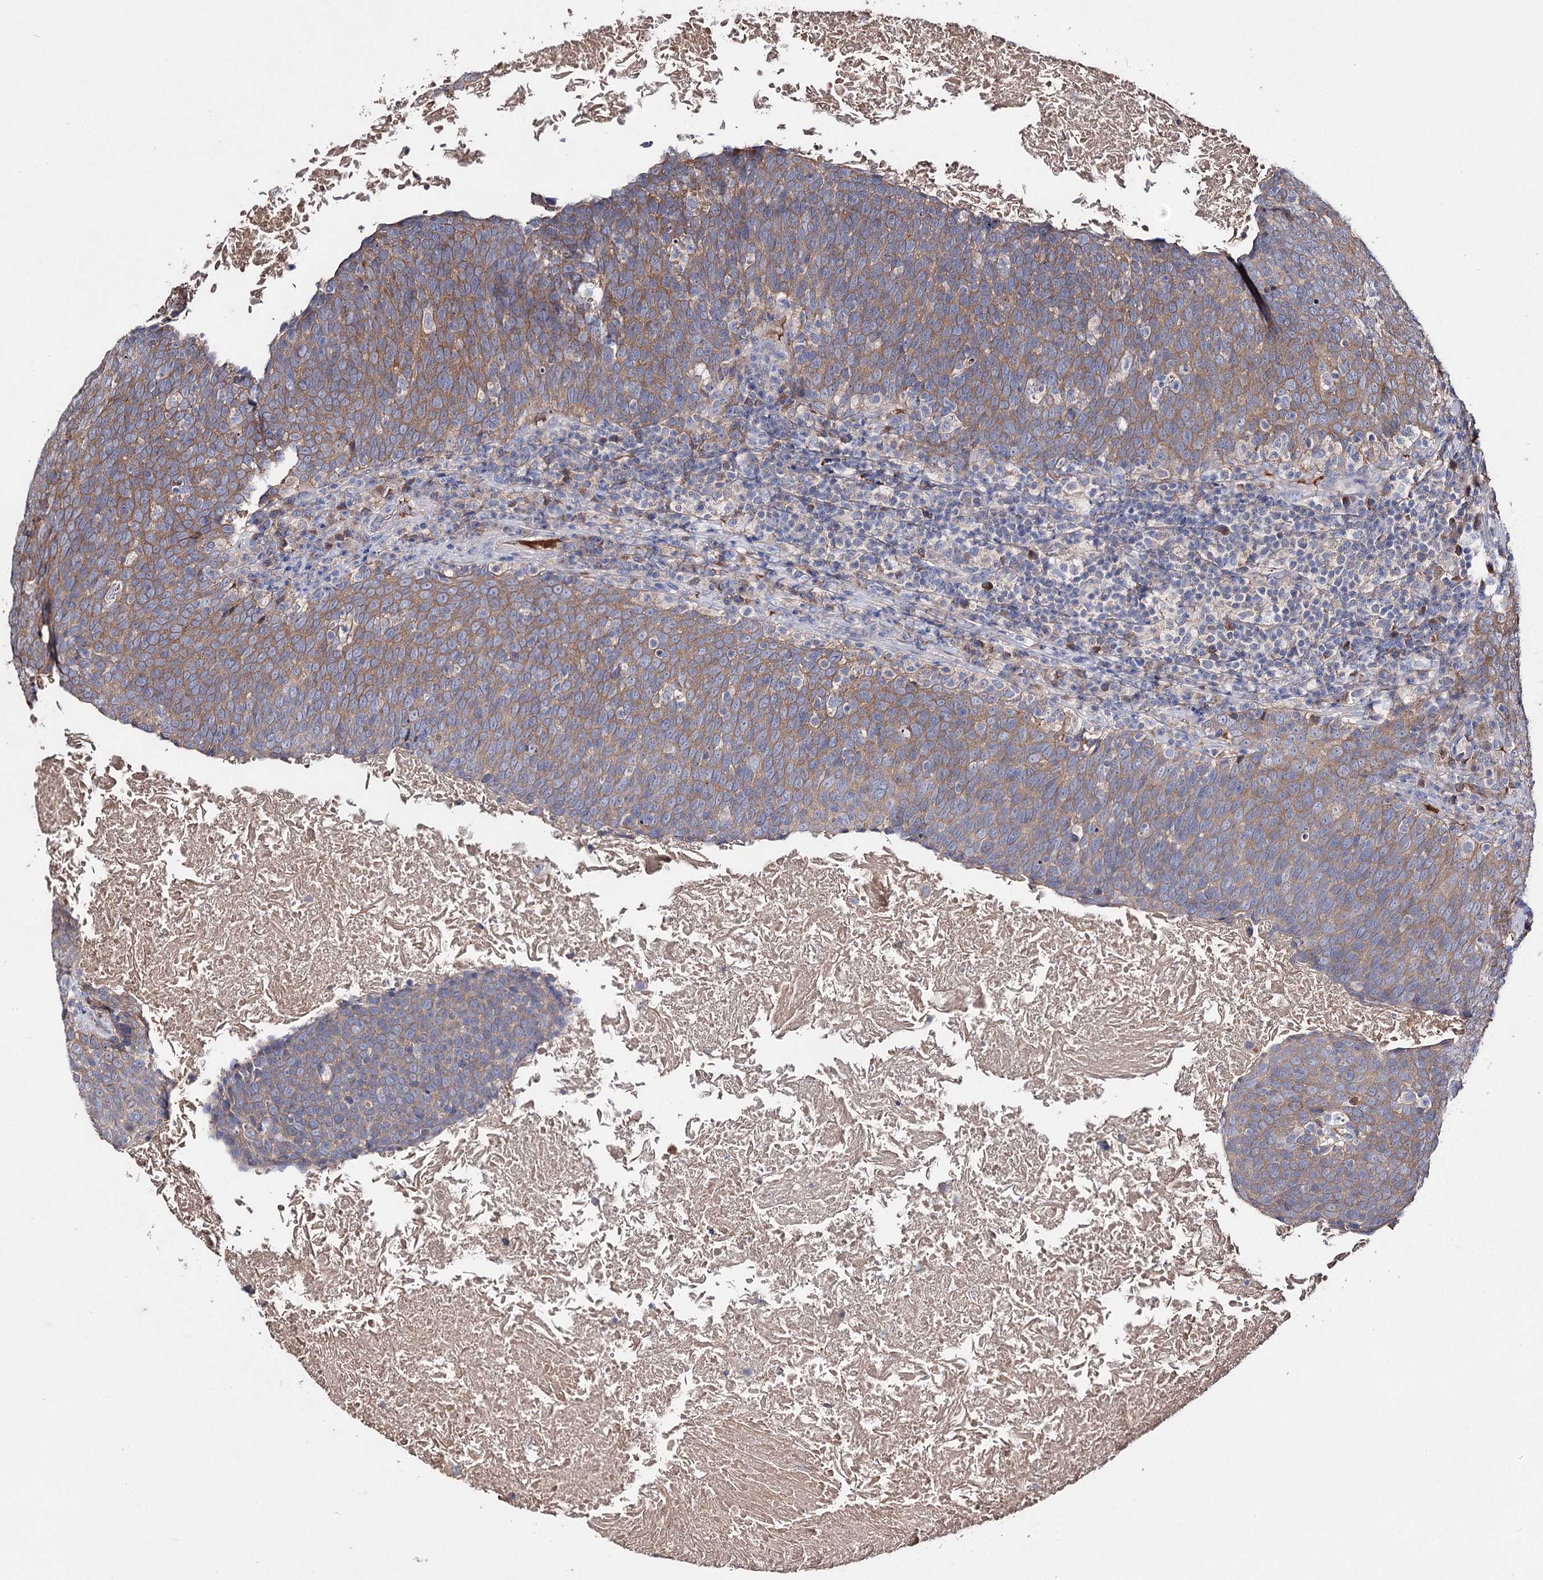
{"staining": {"intensity": "moderate", "quantity": ">75%", "location": "cytoplasmic/membranous"}, "tissue": "head and neck cancer", "cell_type": "Tumor cells", "image_type": "cancer", "snomed": [{"axis": "morphology", "description": "Squamous cell carcinoma, NOS"}, {"axis": "morphology", "description": "Squamous cell carcinoma, metastatic, NOS"}, {"axis": "topography", "description": "Lymph node"}, {"axis": "topography", "description": "Head-Neck"}], "caption": "Squamous cell carcinoma (head and neck) tissue demonstrates moderate cytoplasmic/membranous staining in approximately >75% of tumor cells, visualized by immunohistochemistry. Immunohistochemistry (ihc) stains the protein in brown and the nuclei are stained blue.", "gene": "ARFIP2", "patient": {"sex": "male", "age": 62}}